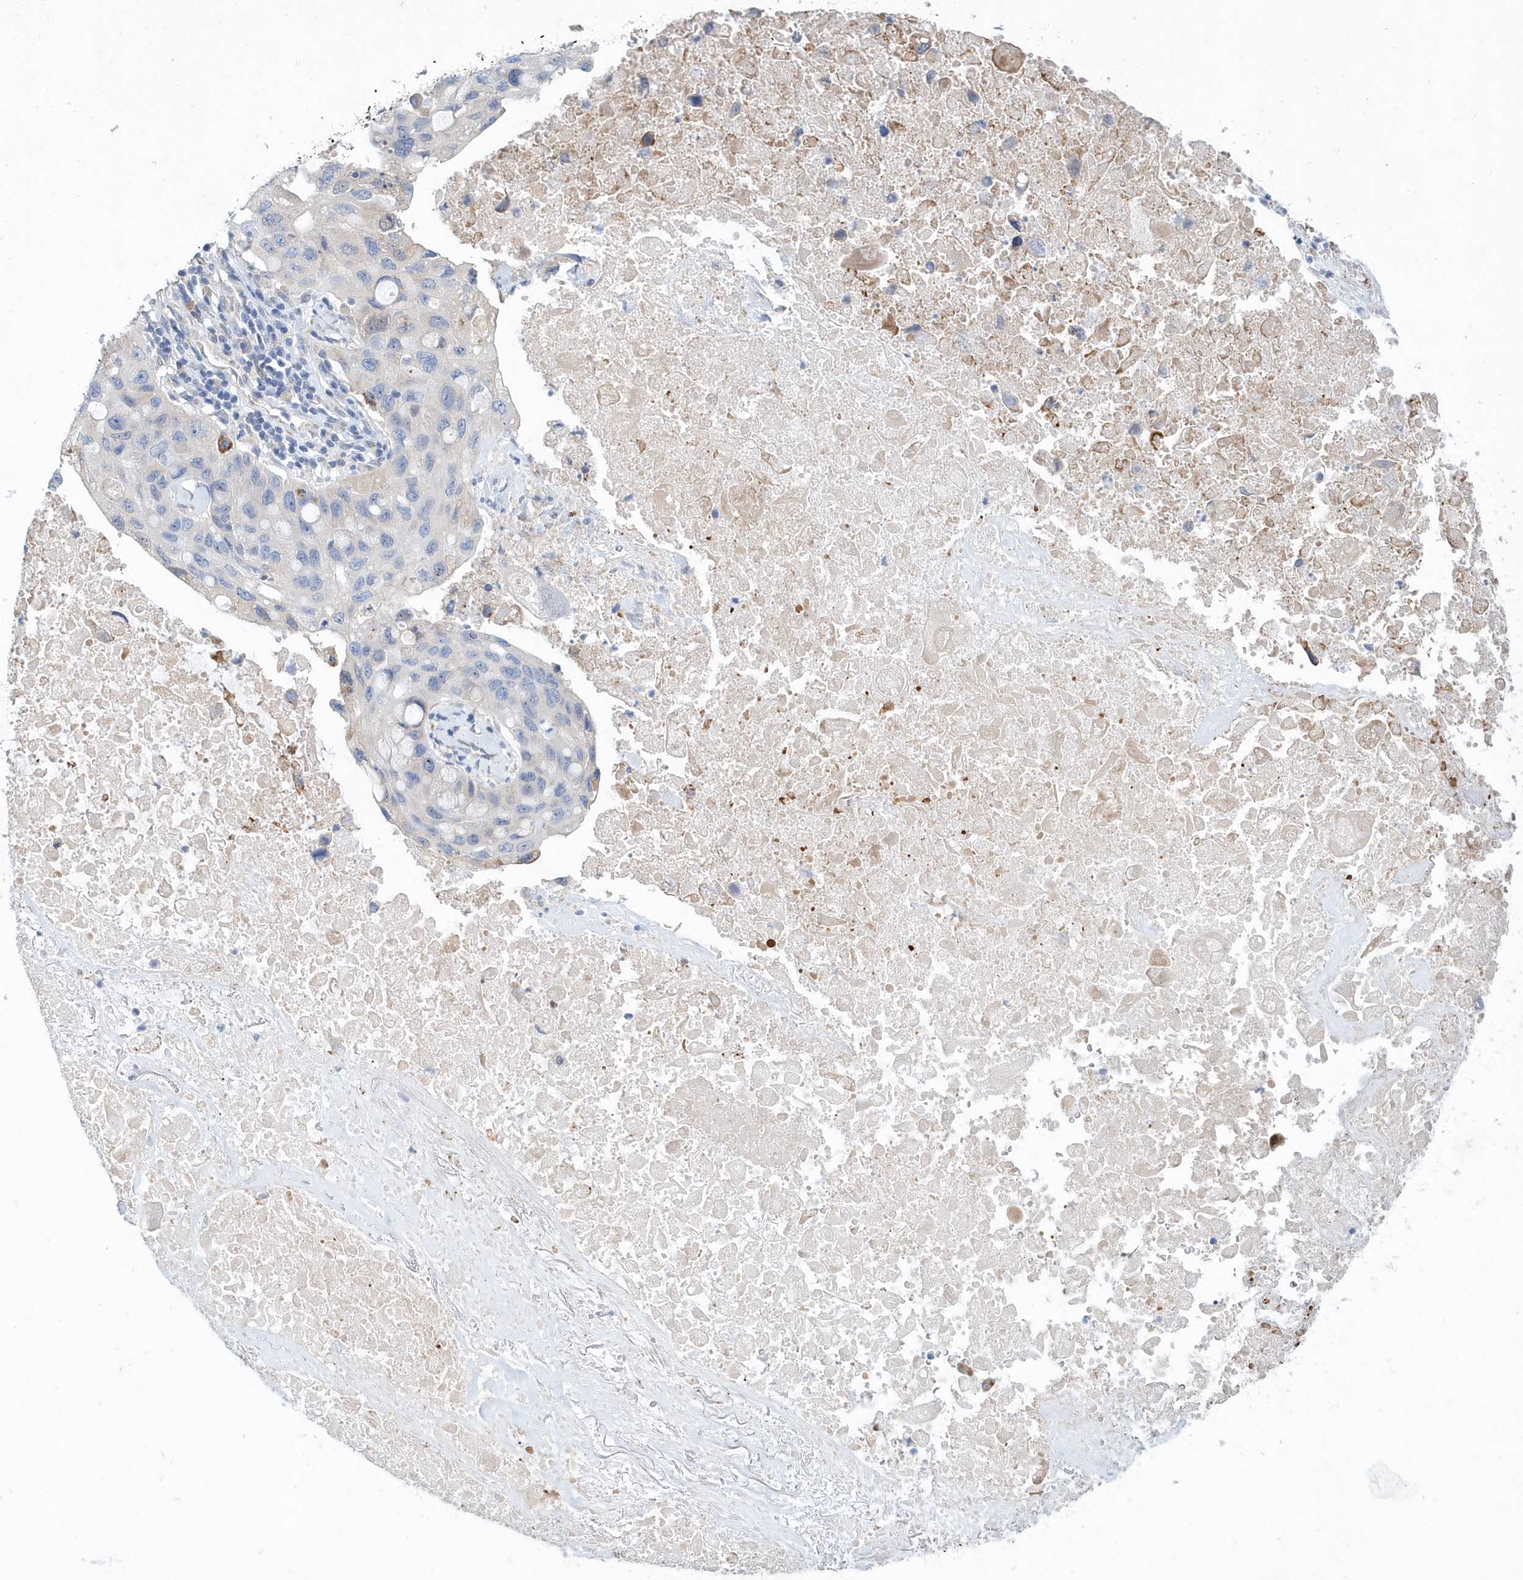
{"staining": {"intensity": "negative", "quantity": "none", "location": "none"}, "tissue": "lung cancer", "cell_type": "Tumor cells", "image_type": "cancer", "snomed": [{"axis": "morphology", "description": "Squamous cell carcinoma, NOS"}, {"axis": "topography", "description": "Lung"}], "caption": "High magnification brightfield microscopy of lung cancer stained with DAB (brown) and counterstained with hematoxylin (blue): tumor cells show no significant staining.", "gene": "PFN2", "patient": {"sex": "female", "age": 73}}